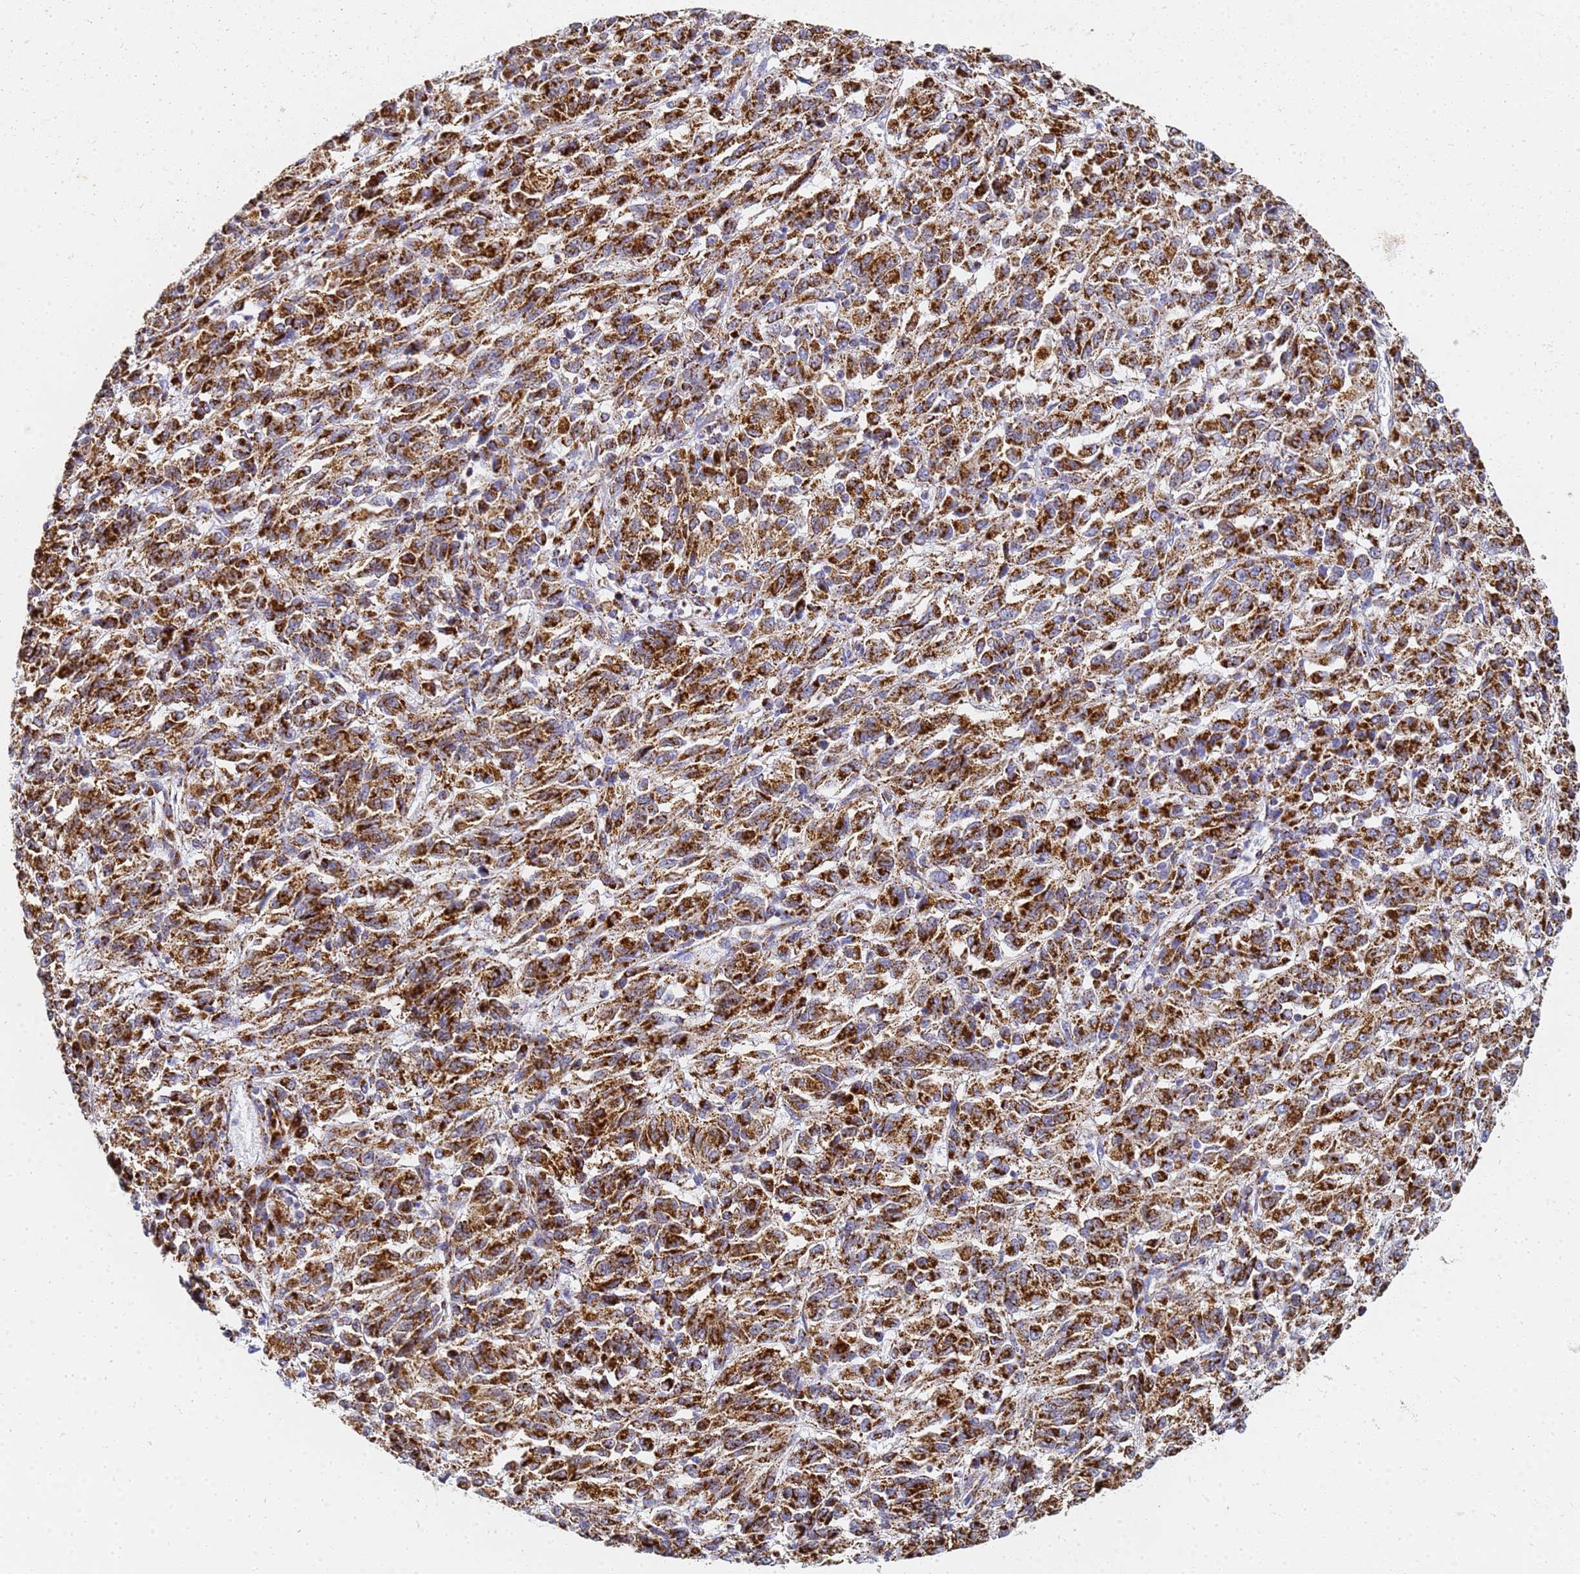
{"staining": {"intensity": "strong", "quantity": ">75%", "location": "cytoplasmic/membranous"}, "tissue": "melanoma", "cell_type": "Tumor cells", "image_type": "cancer", "snomed": [{"axis": "morphology", "description": "Malignant melanoma, Metastatic site"}, {"axis": "topography", "description": "Lung"}], "caption": "This photomicrograph shows melanoma stained with immunohistochemistry (IHC) to label a protein in brown. The cytoplasmic/membranous of tumor cells show strong positivity for the protein. Nuclei are counter-stained blue.", "gene": "CNIH4", "patient": {"sex": "male", "age": 64}}